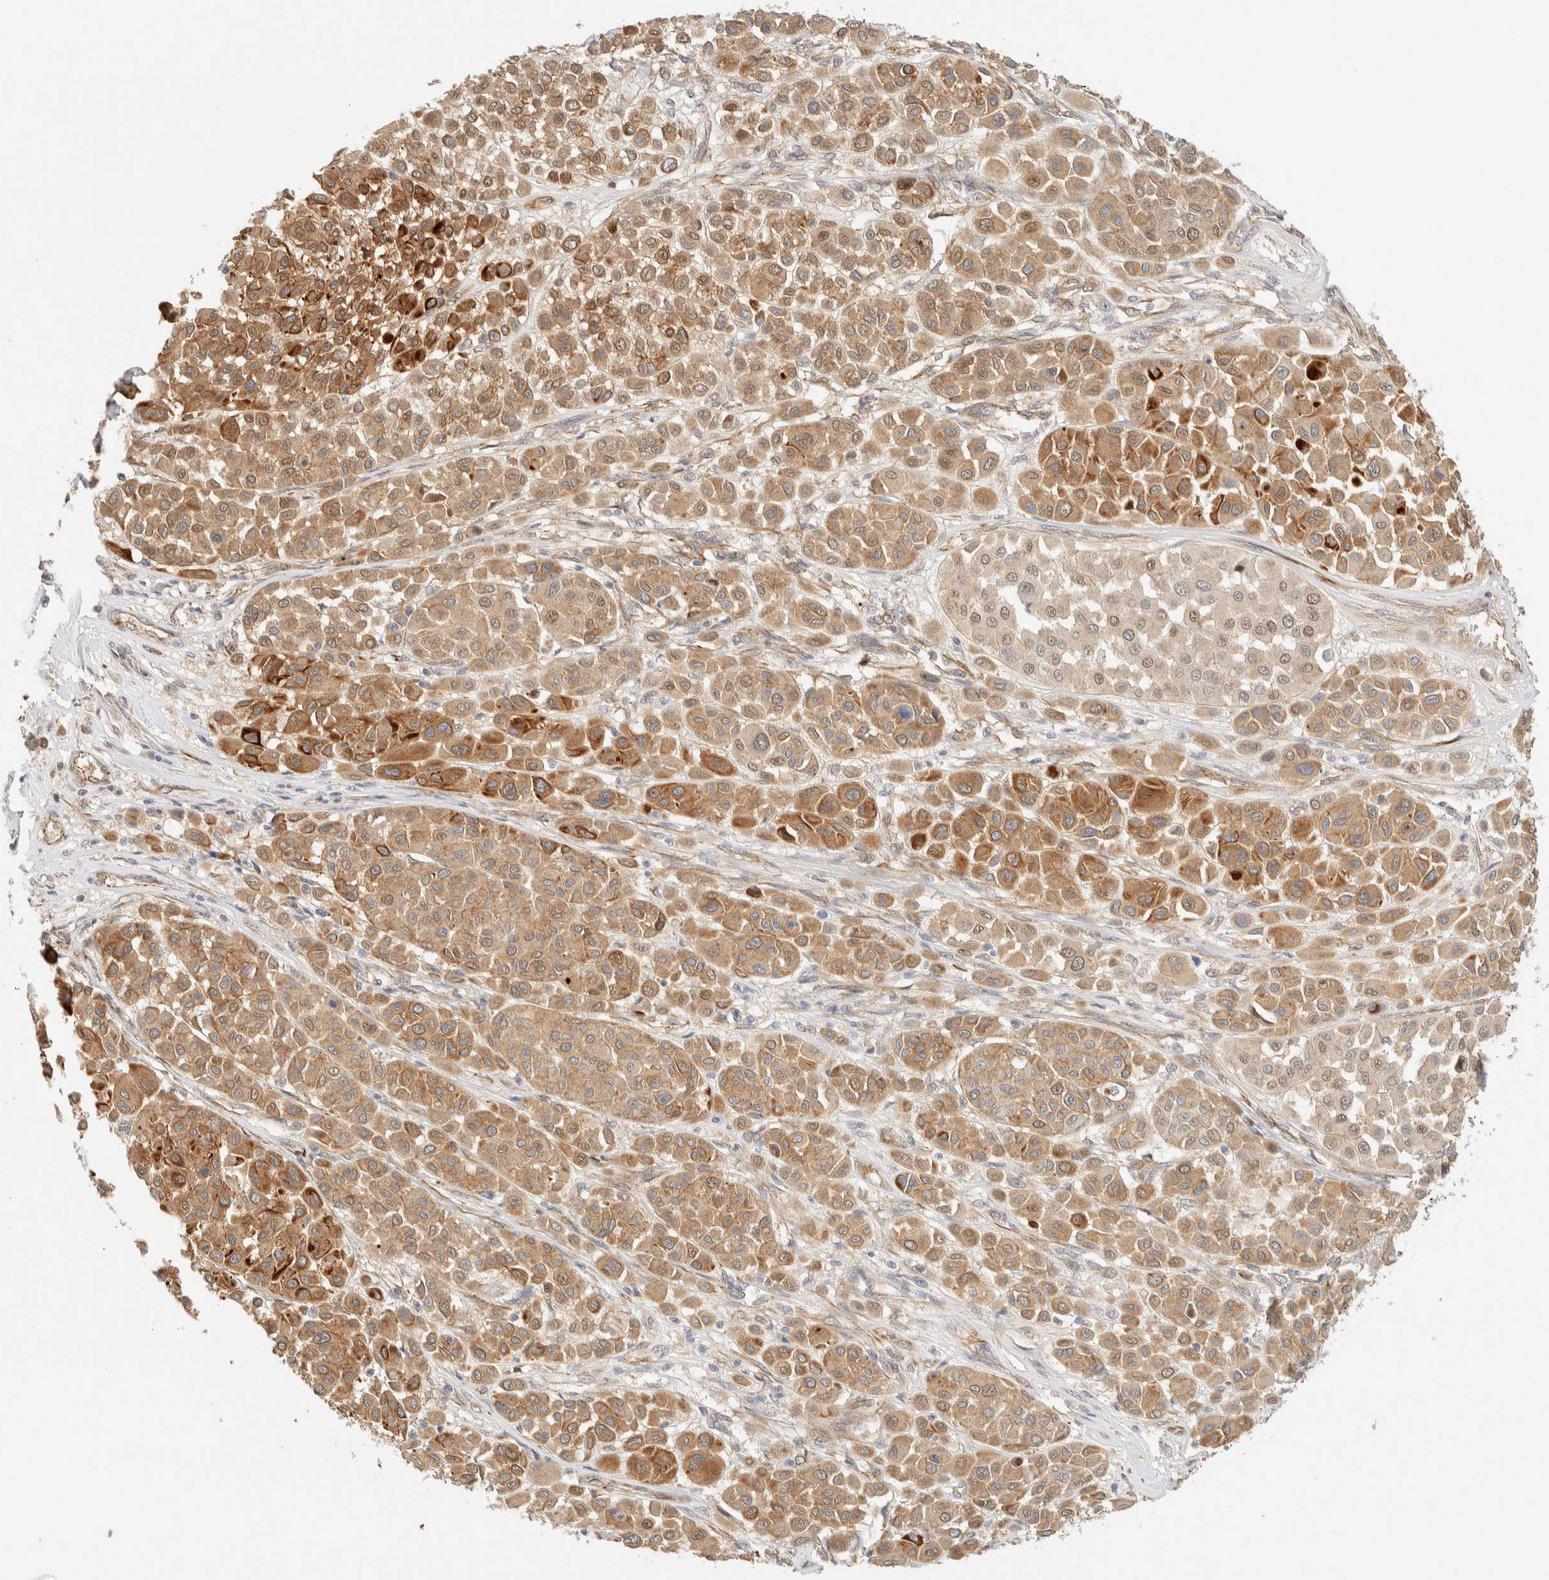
{"staining": {"intensity": "moderate", "quantity": ">75%", "location": "cytoplasmic/membranous"}, "tissue": "melanoma", "cell_type": "Tumor cells", "image_type": "cancer", "snomed": [{"axis": "morphology", "description": "Malignant melanoma, Metastatic site"}, {"axis": "topography", "description": "Soft tissue"}], "caption": "Melanoma stained for a protein demonstrates moderate cytoplasmic/membranous positivity in tumor cells.", "gene": "FAT1", "patient": {"sex": "male", "age": 41}}